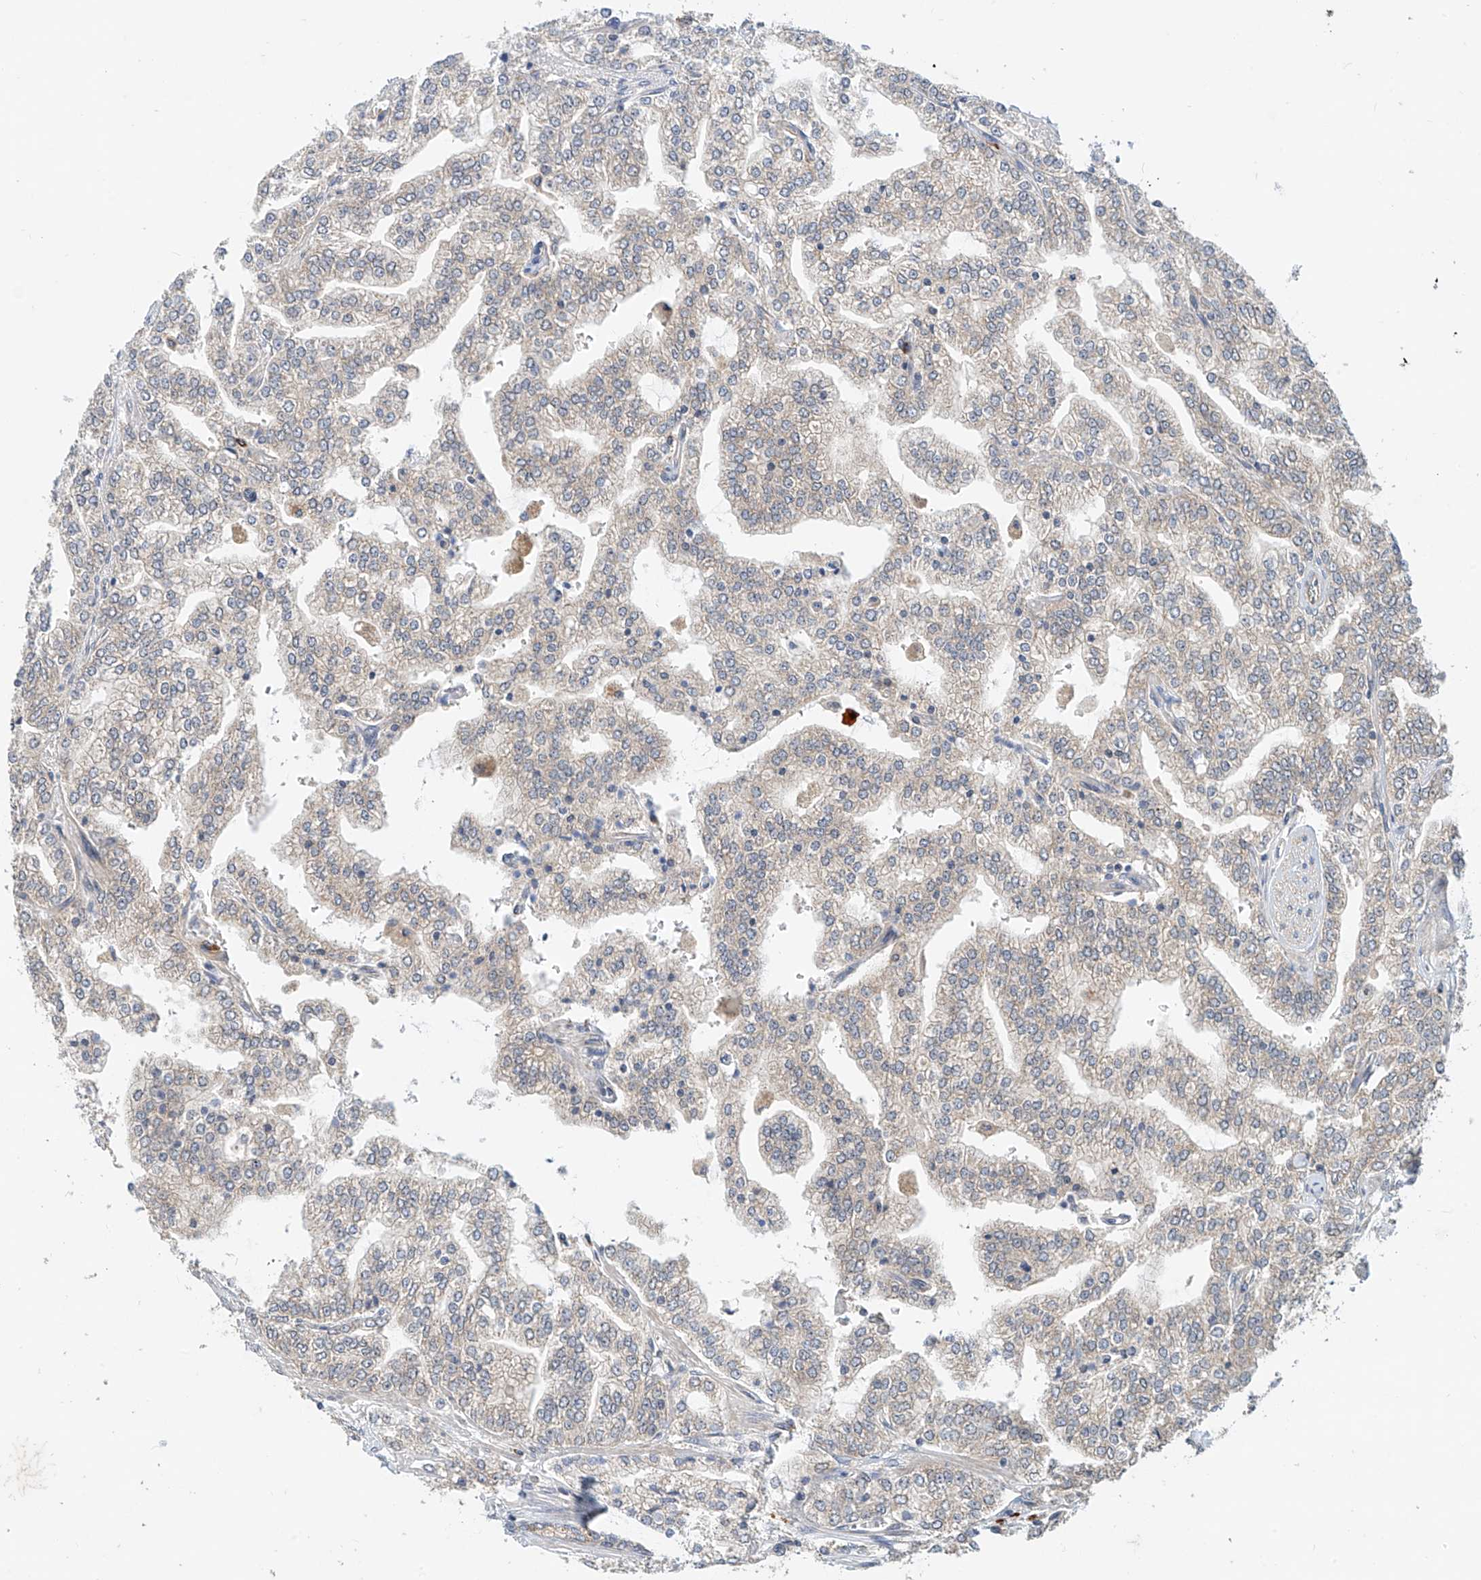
{"staining": {"intensity": "negative", "quantity": "none", "location": "none"}, "tissue": "prostate cancer", "cell_type": "Tumor cells", "image_type": "cancer", "snomed": [{"axis": "morphology", "description": "Adenocarcinoma, High grade"}, {"axis": "topography", "description": "Prostate"}], "caption": "High magnification brightfield microscopy of high-grade adenocarcinoma (prostate) stained with DAB (3,3'-diaminobenzidine) (brown) and counterstained with hematoxylin (blue): tumor cells show no significant staining.", "gene": "MTUS2", "patient": {"sex": "male", "age": 64}}